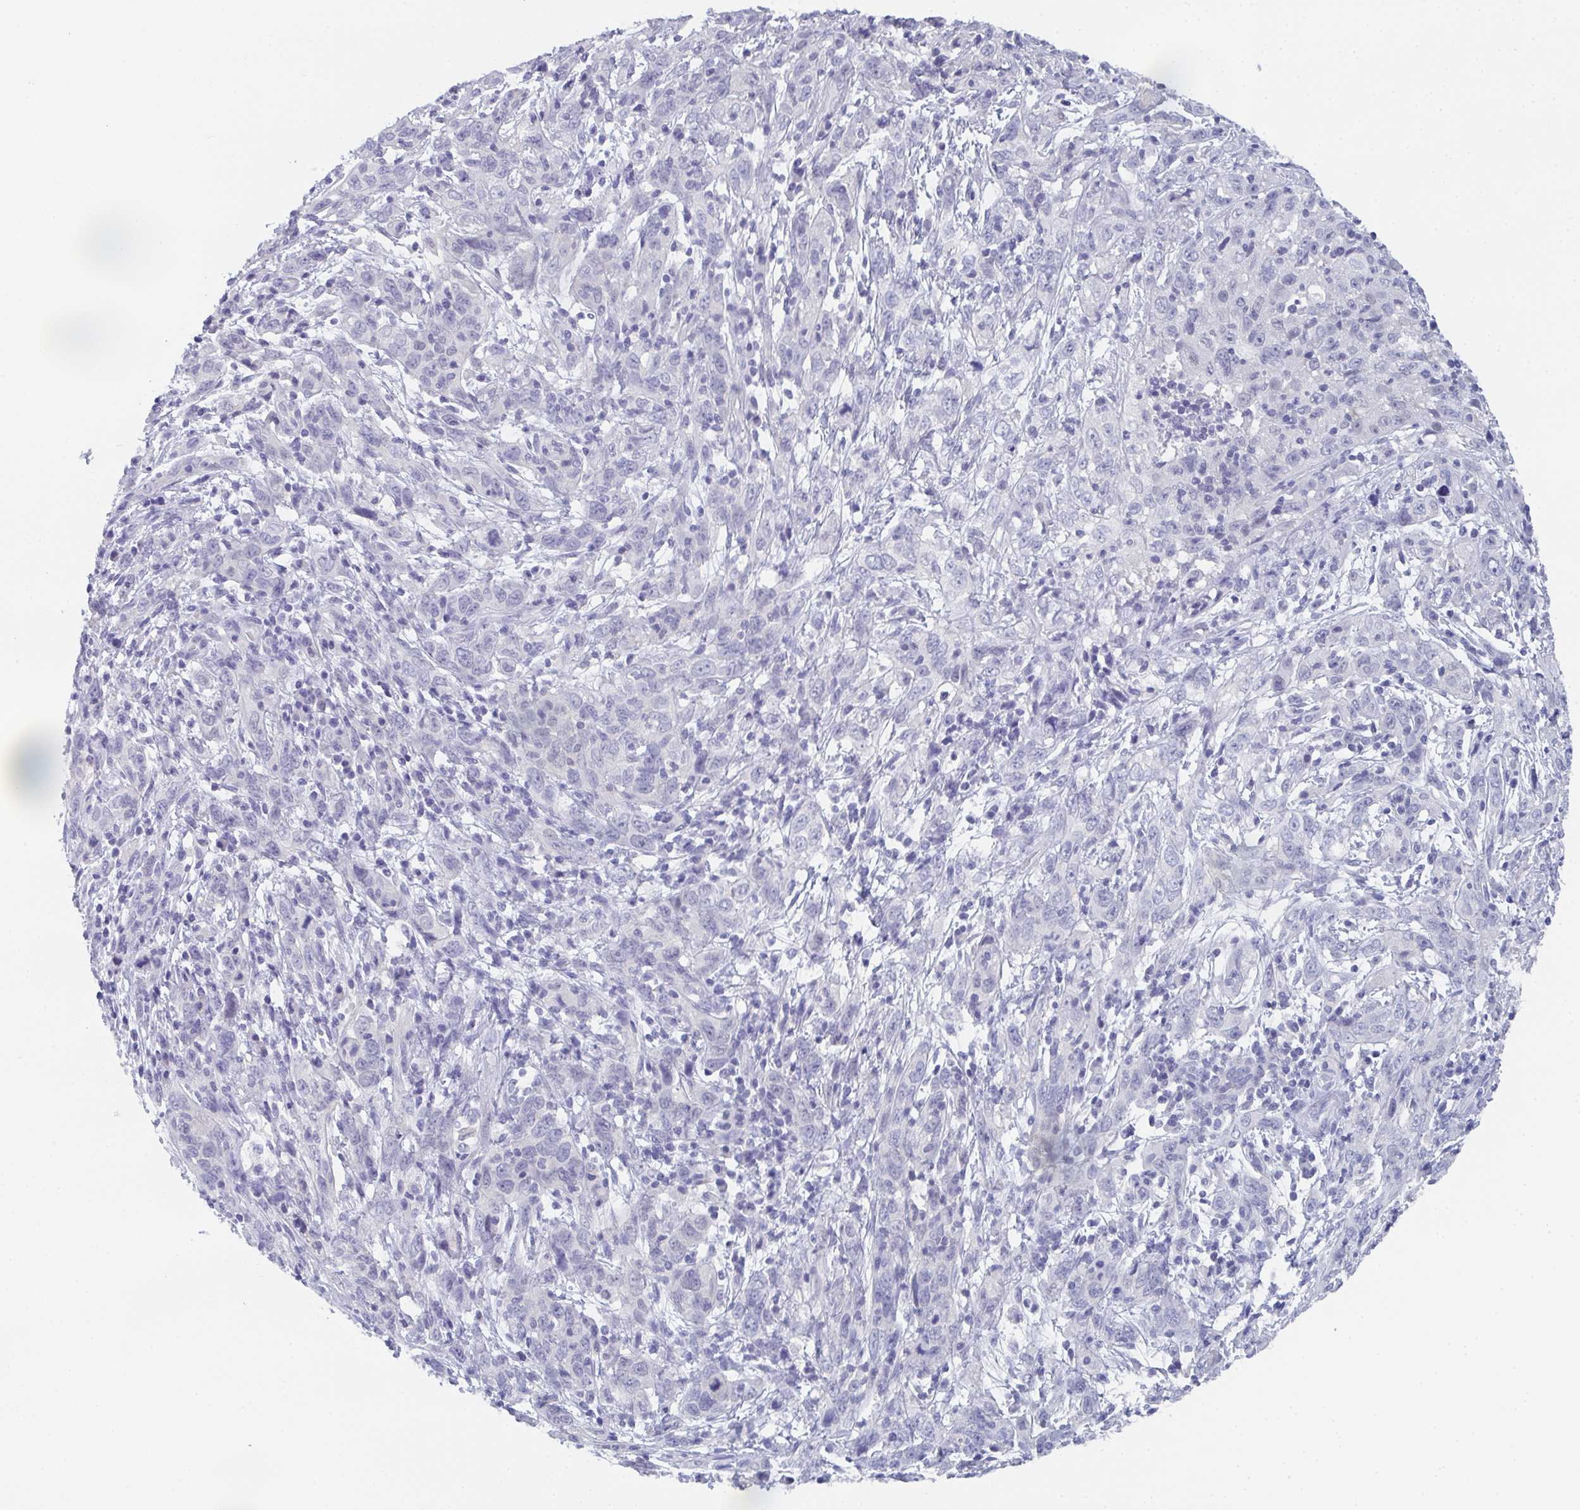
{"staining": {"intensity": "negative", "quantity": "none", "location": "none"}, "tissue": "cervical cancer", "cell_type": "Tumor cells", "image_type": "cancer", "snomed": [{"axis": "morphology", "description": "Adenocarcinoma, NOS"}, {"axis": "topography", "description": "Cervix"}], "caption": "Tumor cells are negative for protein expression in human cervical cancer.", "gene": "DYDC2", "patient": {"sex": "female", "age": 40}}